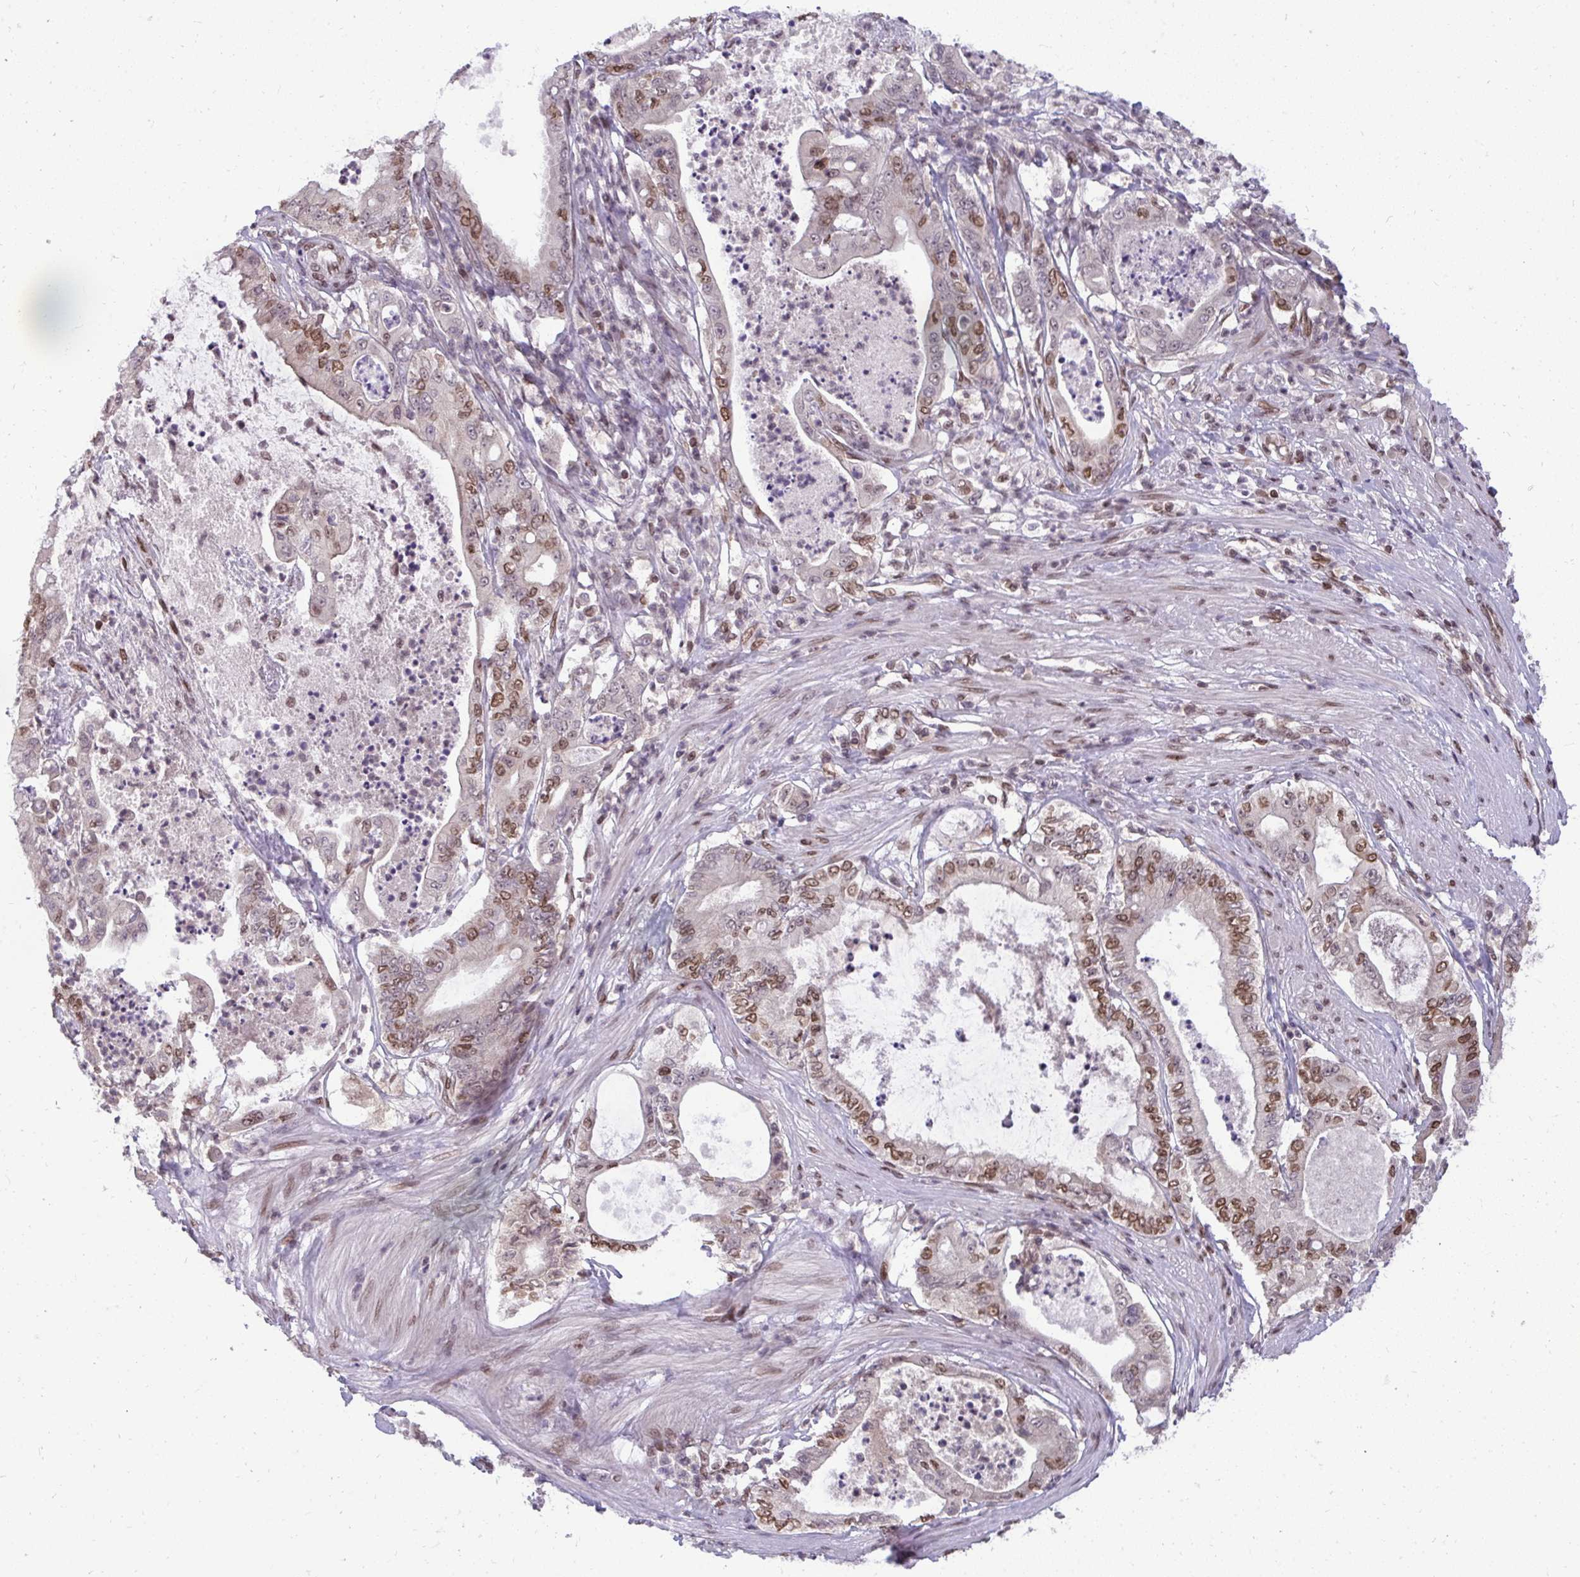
{"staining": {"intensity": "moderate", "quantity": "25%-75%", "location": "nuclear"}, "tissue": "pancreatic cancer", "cell_type": "Tumor cells", "image_type": "cancer", "snomed": [{"axis": "morphology", "description": "Adenocarcinoma, NOS"}, {"axis": "topography", "description": "Pancreas"}], "caption": "A brown stain labels moderate nuclear expression of a protein in adenocarcinoma (pancreatic) tumor cells.", "gene": "JPT1", "patient": {"sex": "male", "age": 71}}